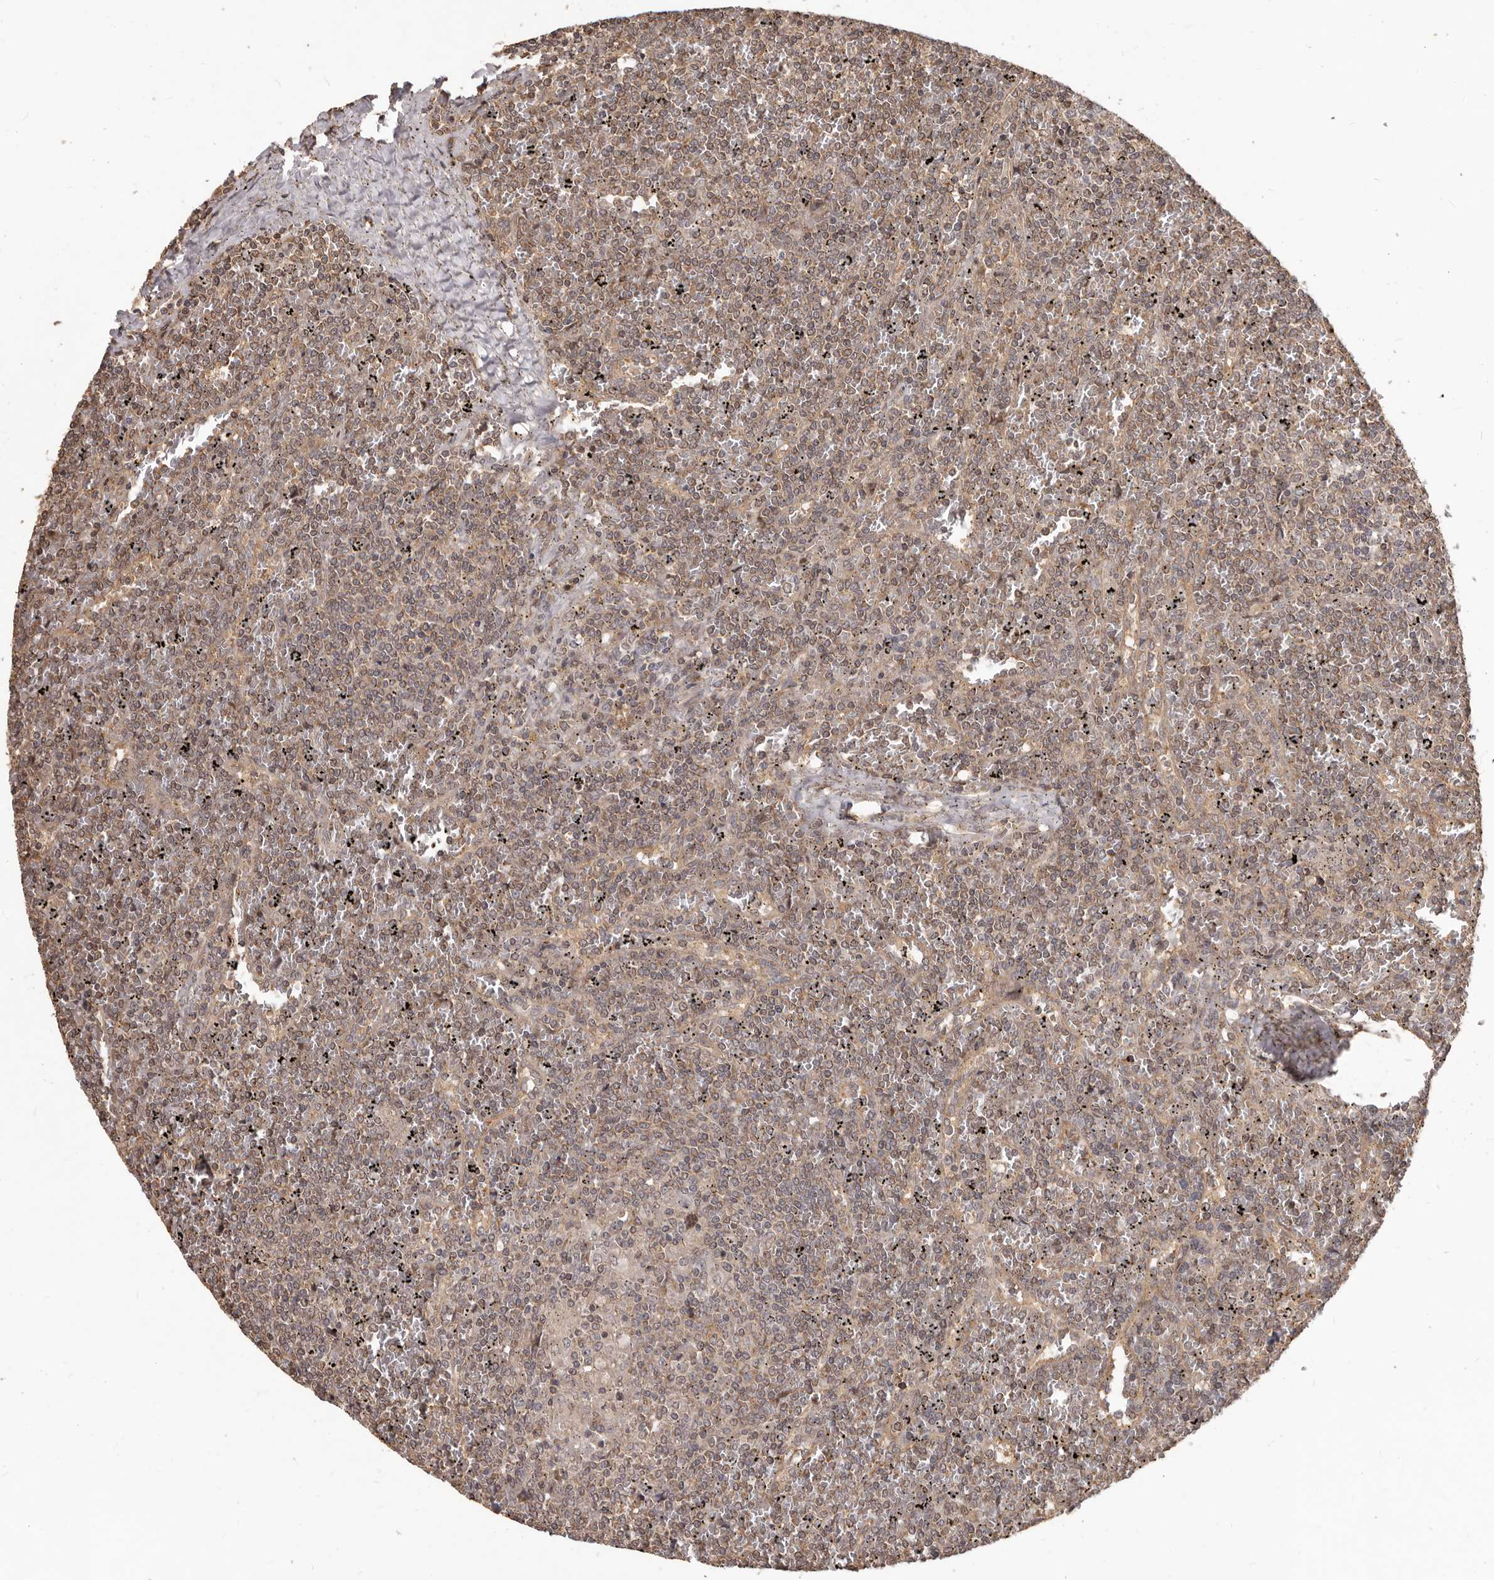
{"staining": {"intensity": "weak", "quantity": ">75%", "location": "cytoplasmic/membranous"}, "tissue": "lymphoma", "cell_type": "Tumor cells", "image_type": "cancer", "snomed": [{"axis": "morphology", "description": "Malignant lymphoma, non-Hodgkin's type, Low grade"}, {"axis": "topography", "description": "Spleen"}], "caption": "Protein expression analysis of human lymphoma reveals weak cytoplasmic/membranous staining in about >75% of tumor cells.", "gene": "MTO1", "patient": {"sex": "female", "age": 19}}